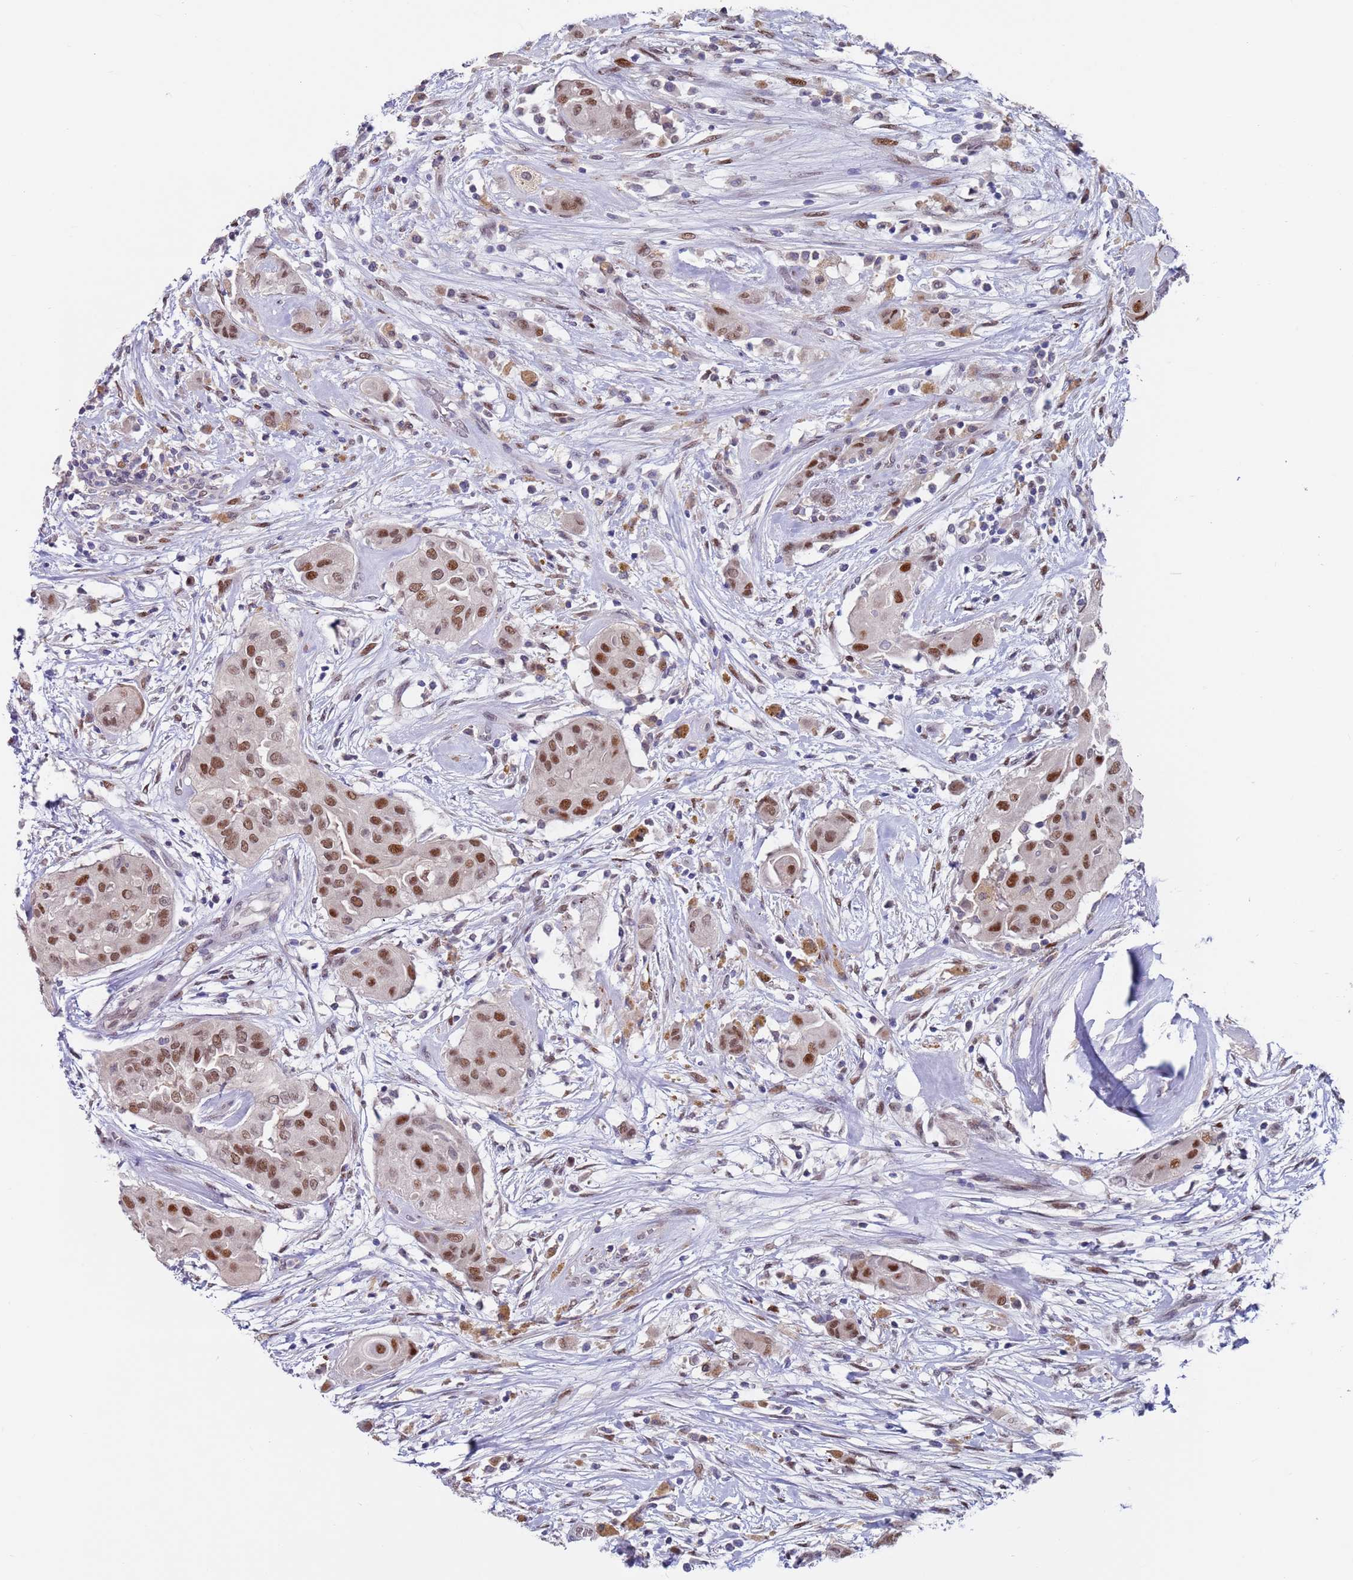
{"staining": {"intensity": "moderate", "quantity": ">75%", "location": "nuclear"}, "tissue": "thyroid cancer", "cell_type": "Tumor cells", "image_type": "cancer", "snomed": [{"axis": "morphology", "description": "Papillary adenocarcinoma, NOS"}, {"axis": "topography", "description": "Thyroid gland"}], "caption": "This image reveals immunohistochemistry staining of thyroid cancer (papillary adenocarcinoma), with medium moderate nuclear positivity in approximately >75% of tumor cells.", "gene": "FBXO27", "patient": {"sex": "female", "age": 59}}